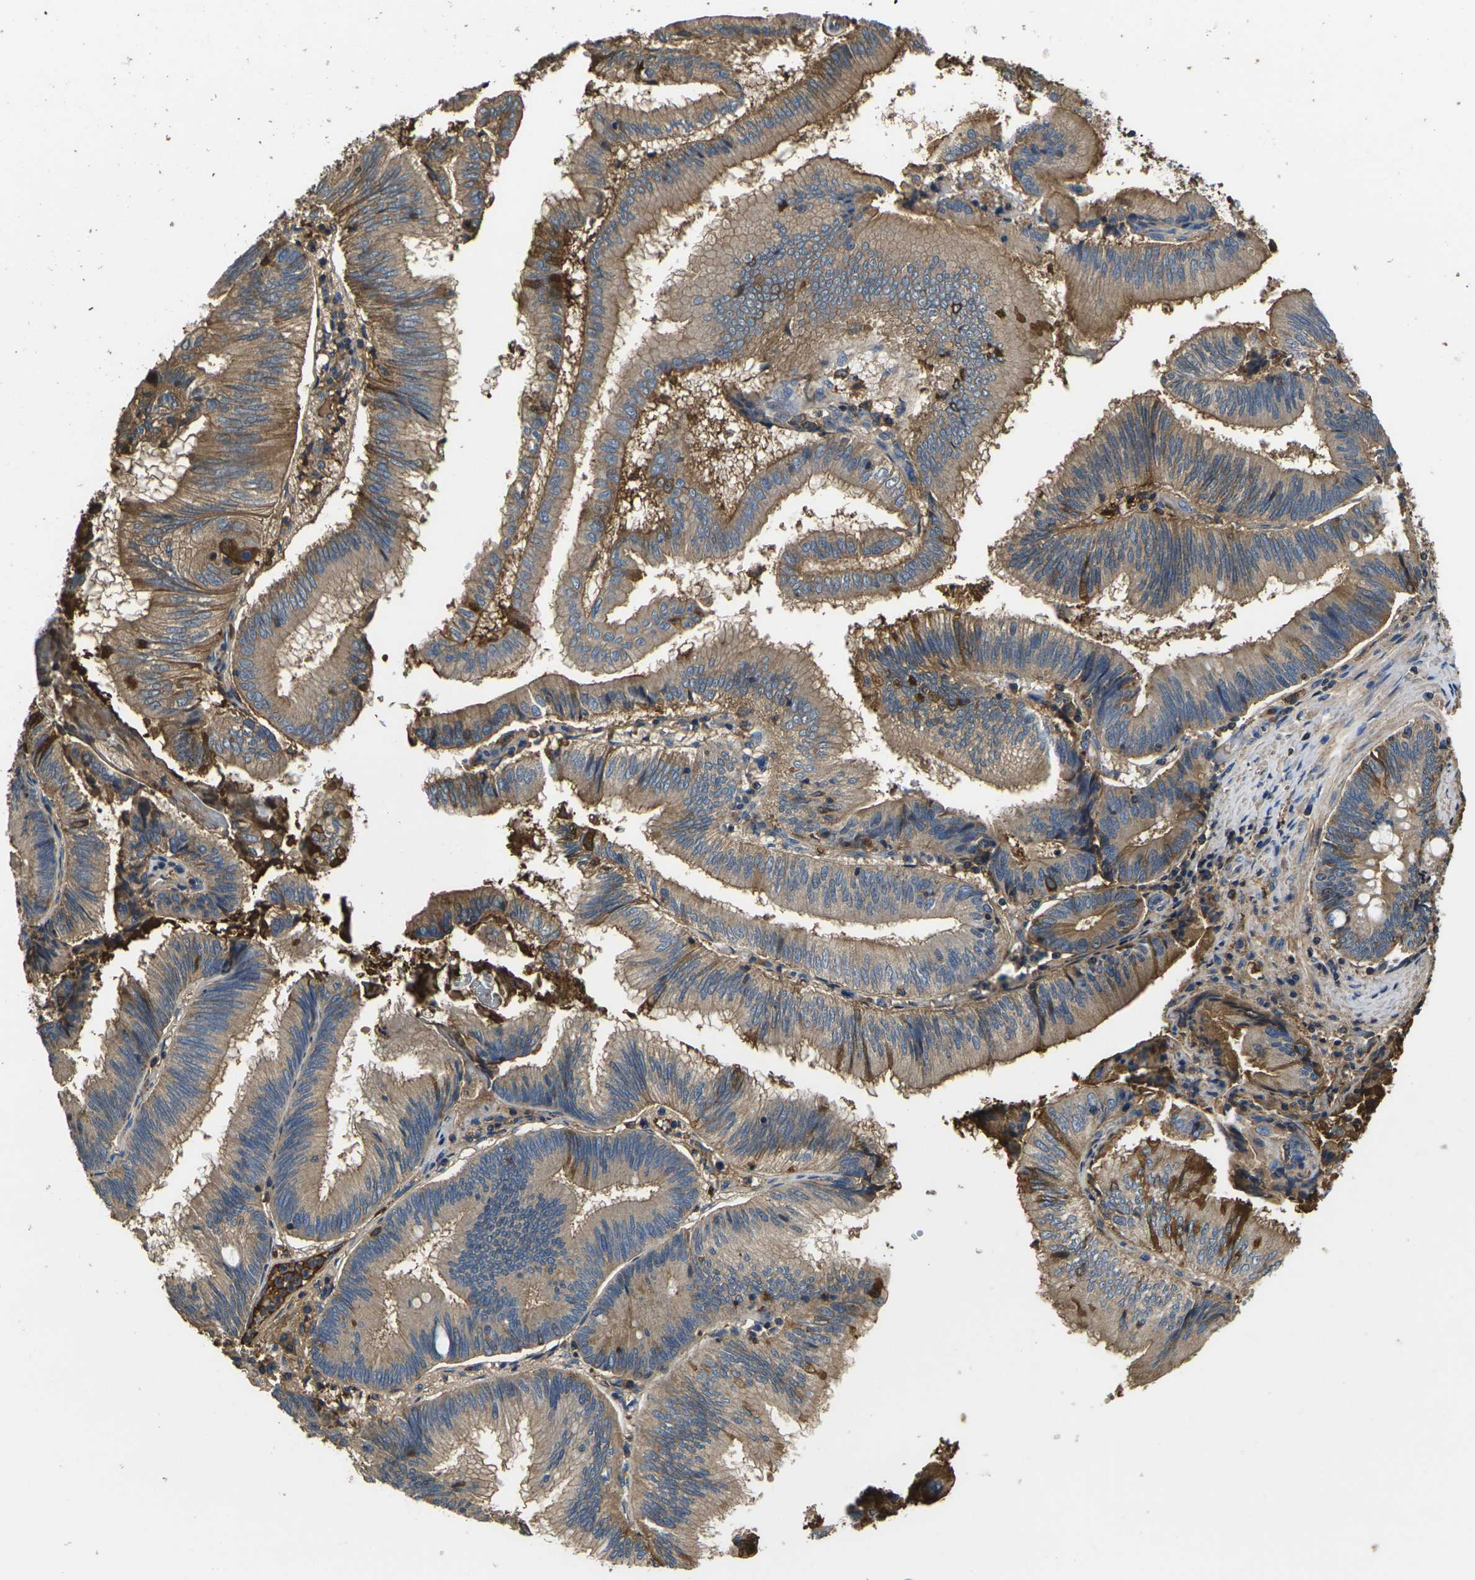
{"staining": {"intensity": "moderate", "quantity": ">75%", "location": "cytoplasmic/membranous"}, "tissue": "pancreatic cancer", "cell_type": "Tumor cells", "image_type": "cancer", "snomed": [{"axis": "morphology", "description": "Adenocarcinoma, NOS"}, {"axis": "topography", "description": "Pancreas"}], "caption": "Immunohistochemistry (IHC) histopathology image of neoplastic tissue: human adenocarcinoma (pancreatic) stained using immunohistochemistry shows medium levels of moderate protein expression localized specifically in the cytoplasmic/membranous of tumor cells, appearing as a cytoplasmic/membranous brown color.", "gene": "HSPG2", "patient": {"sex": "male", "age": 82}}